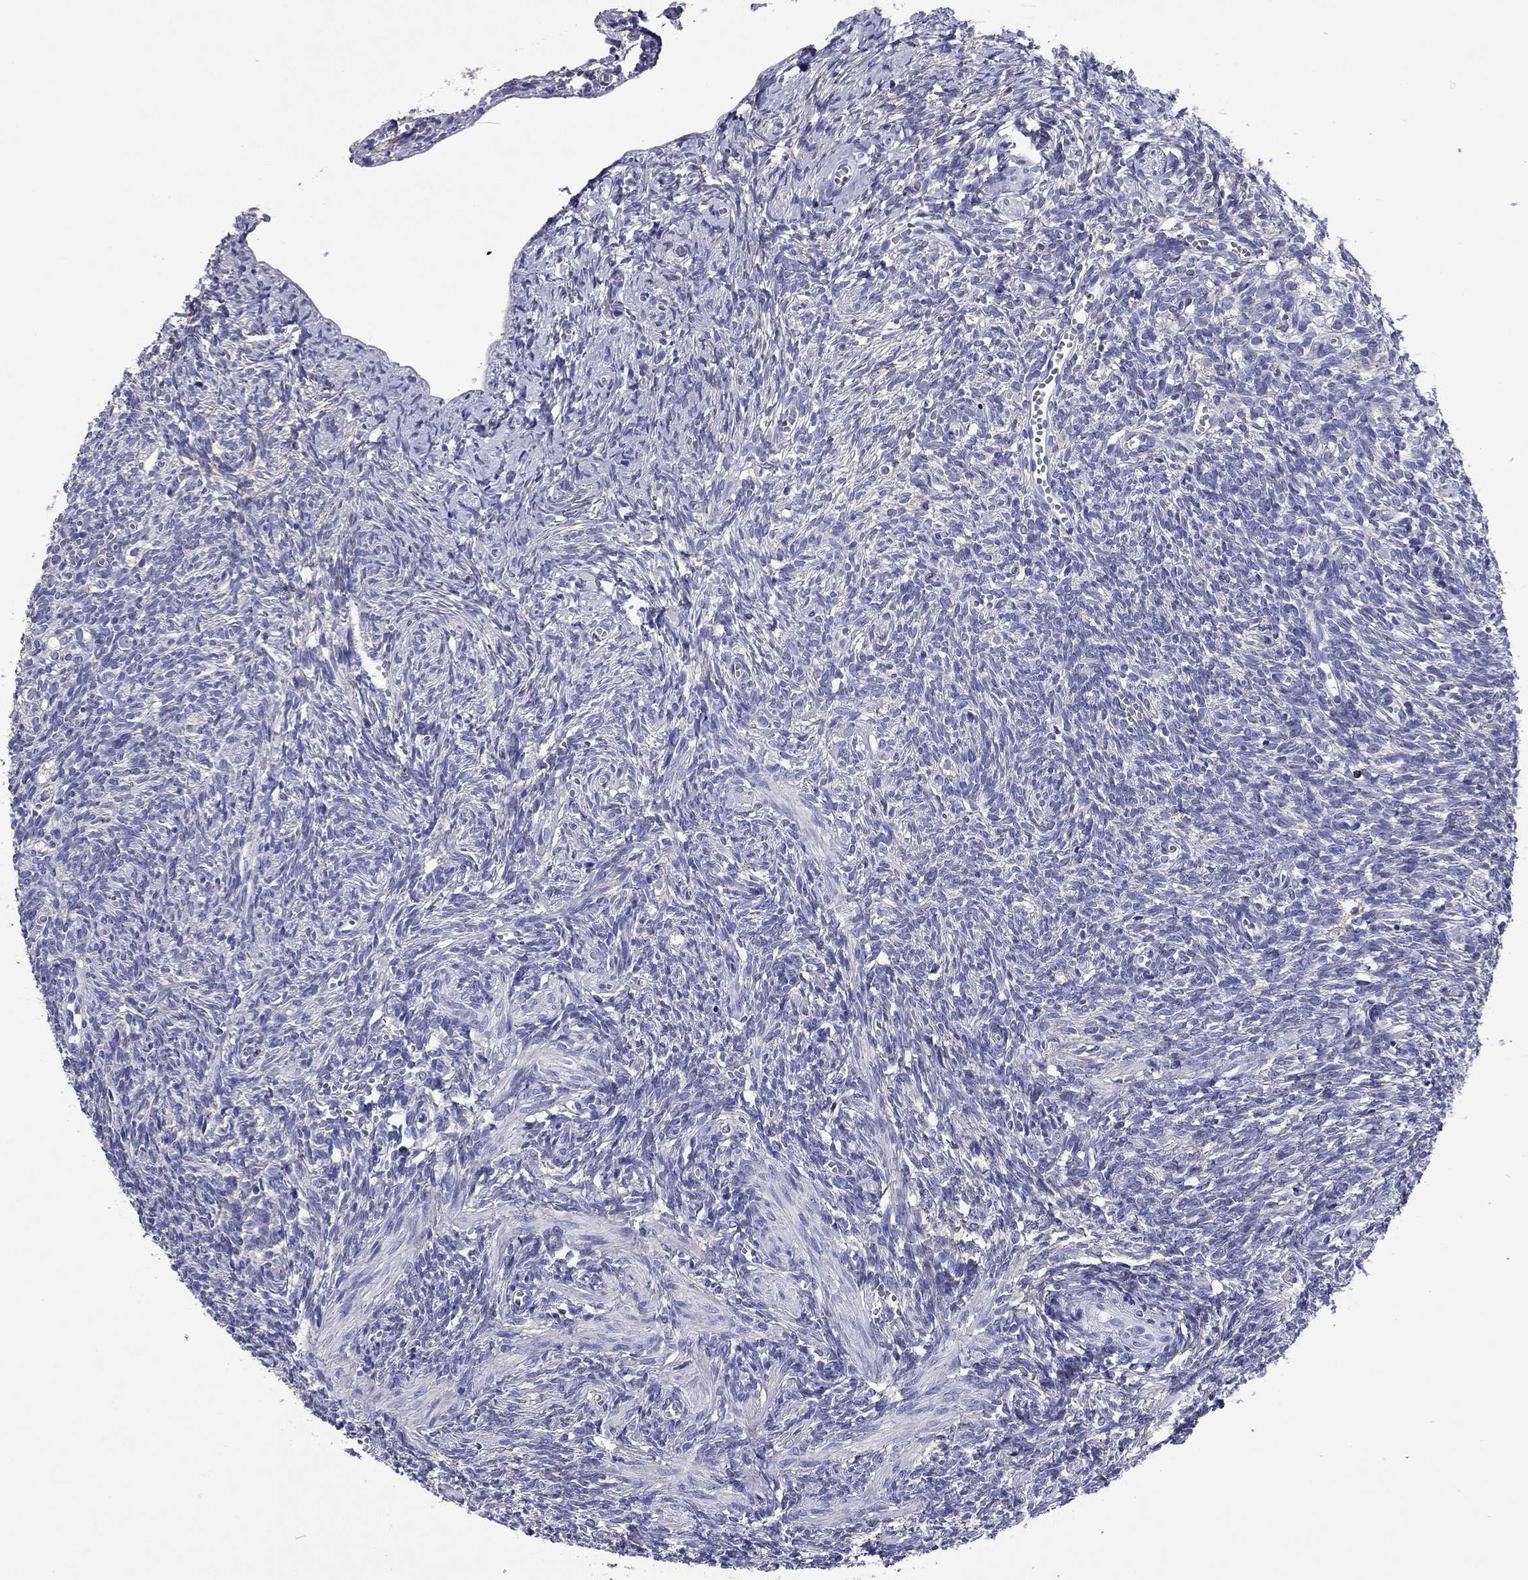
{"staining": {"intensity": "negative", "quantity": "none", "location": "none"}, "tissue": "ovary", "cell_type": "Follicle cells", "image_type": "normal", "snomed": [{"axis": "morphology", "description": "Normal tissue, NOS"}, {"axis": "topography", "description": "Ovary"}], "caption": "IHC of unremarkable ovary reveals no staining in follicle cells.", "gene": "GZMK", "patient": {"sex": "female", "age": 43}}